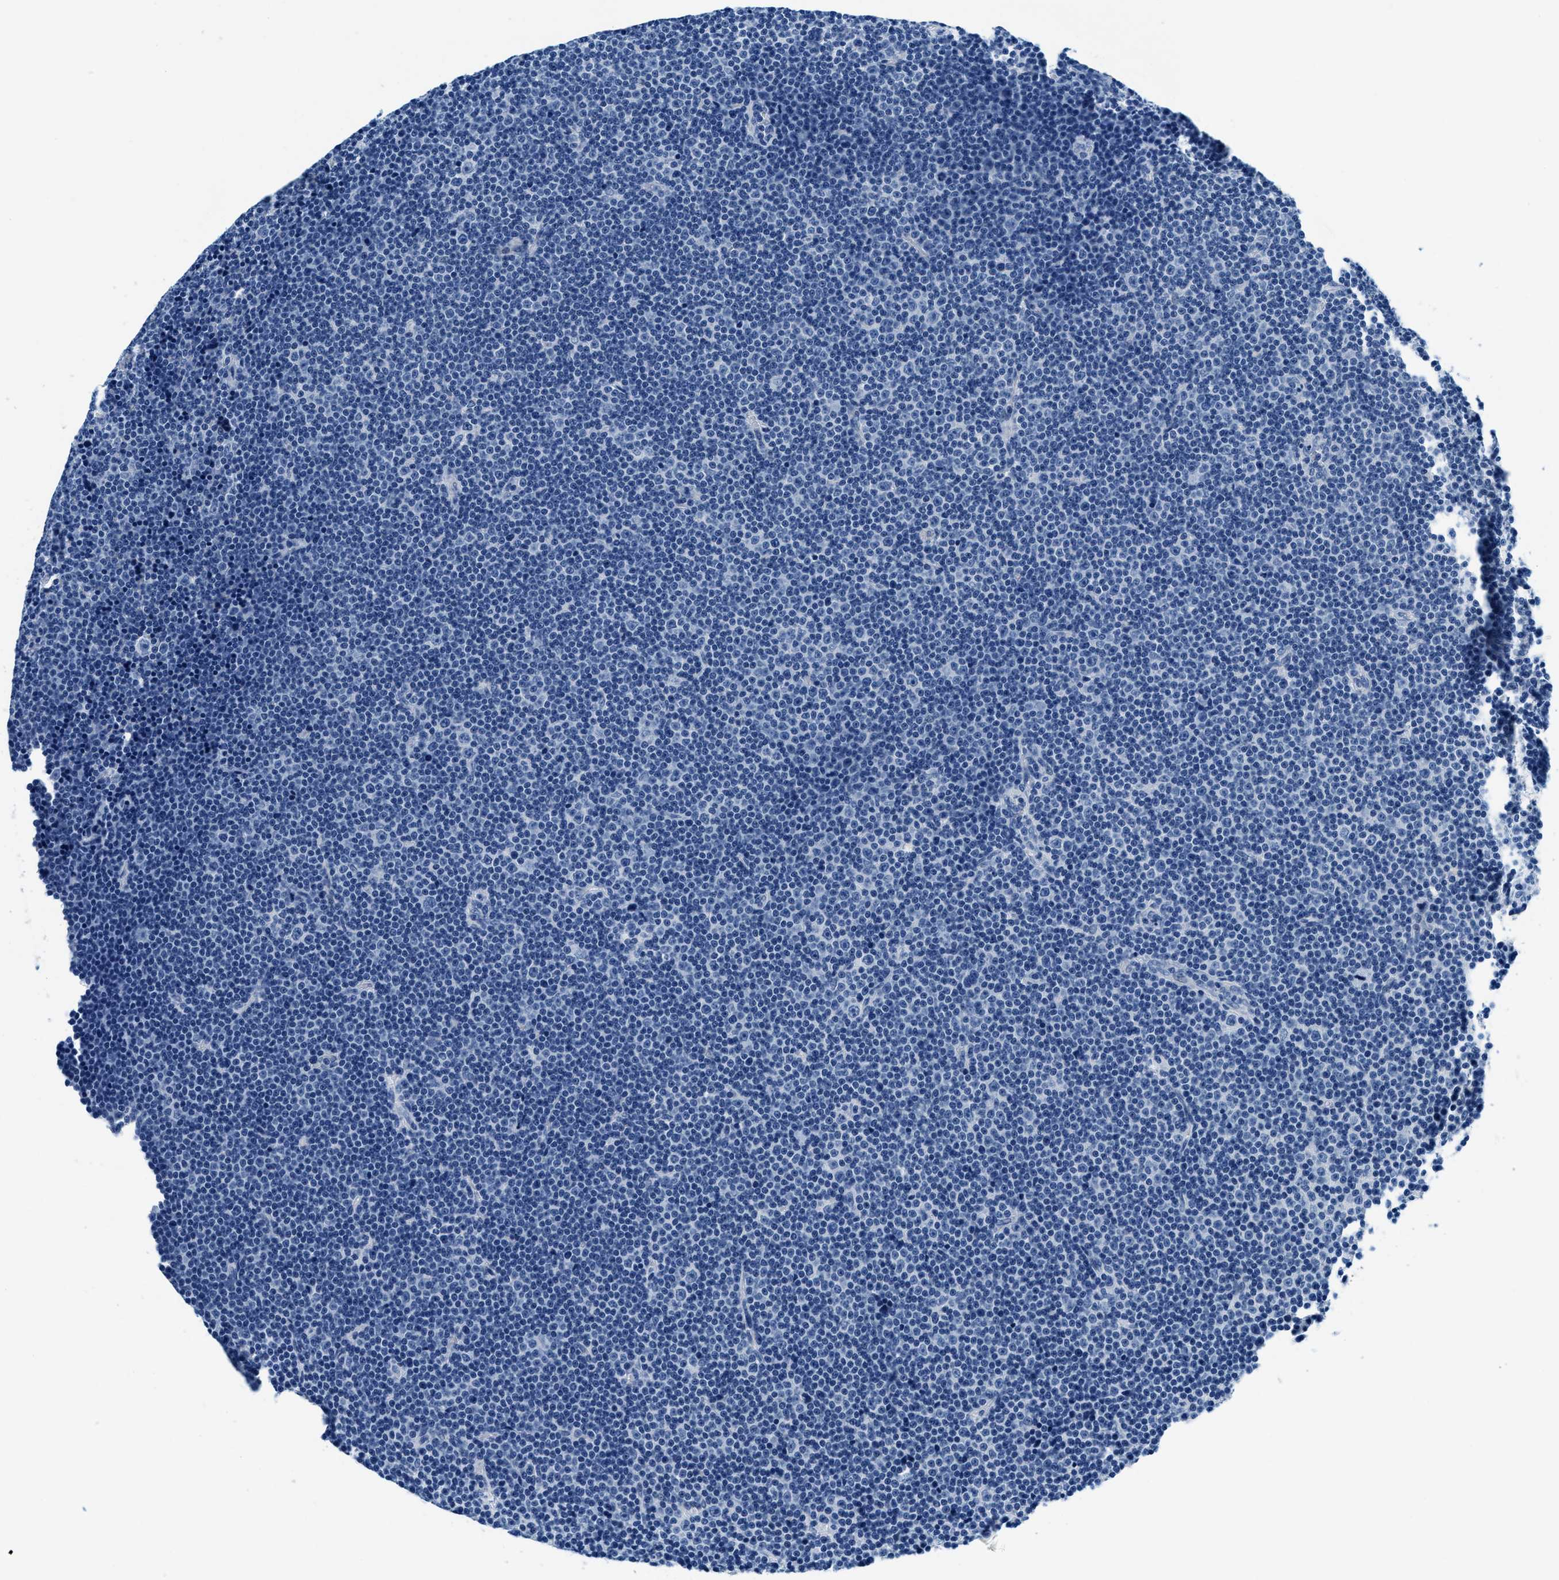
{"staining": {"intensity": "negative", "quantity": "none", "location": "none"}, "tissue": "lymphoma", "cell_type": "Tumor cells", "image_type": "cancer", "snomed": [{"axis": "morphology", "description": "Malignant lymphoma, non-Hodgkin's type, Low grade"}, {"axis": "topography", "description": "Lymph node"}], "caption": "IHC photomicrograph of neoplastic tissue: human lymphoma stained with DAB (3,3'-diaminobenzidine) displays no significant protein staining in tumor cells.", "gene": "GSTM3", "patient": {"sex": "female", "age": 67}}